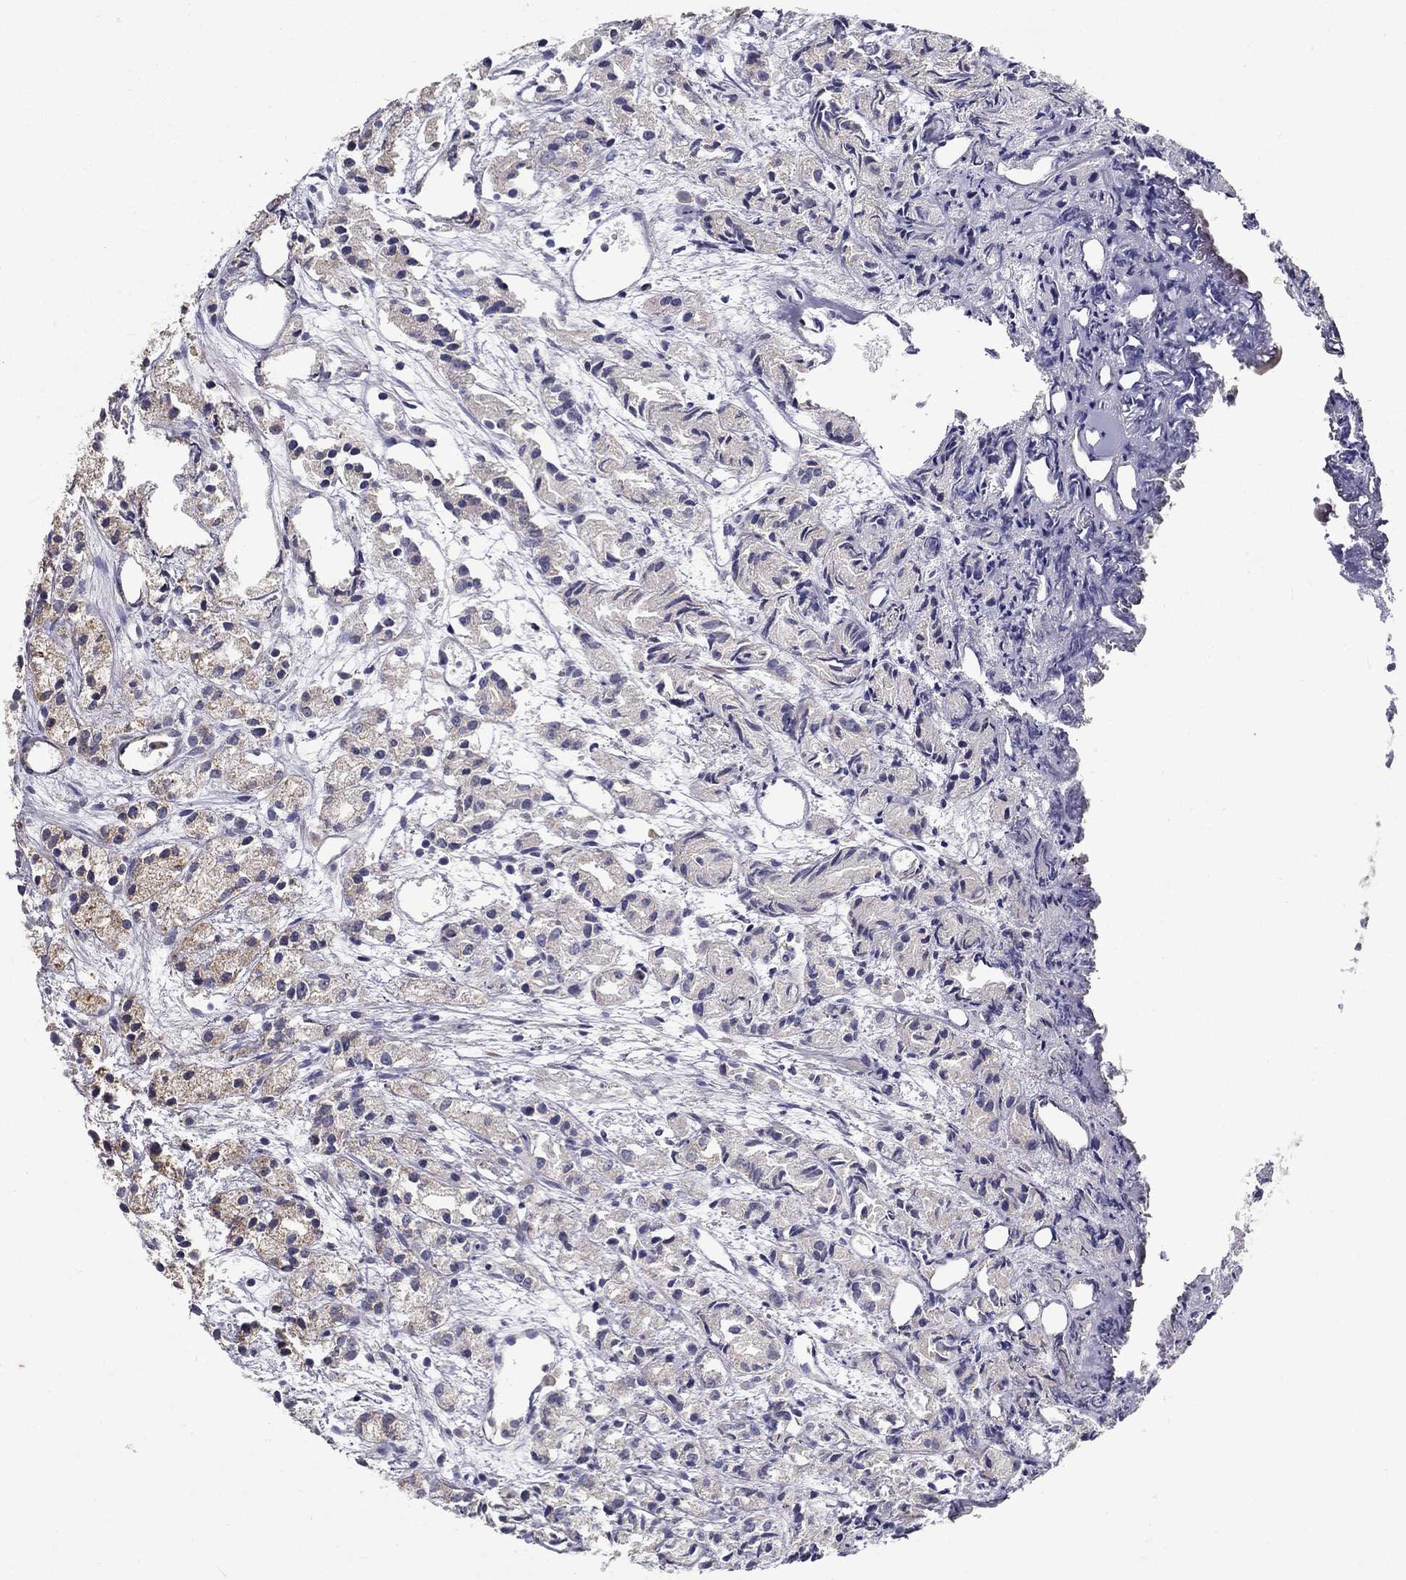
{"staining": {"intensity": "negative", "quantity": "none", "location": "none"}, "tissue": "prostate cancer", "cell_type": "Tumor cells", "image_type": "cancer", "snomed": [{"axis": "morphology", "description": "Adenocarcinoma, Medium grade"}, {"axis": "topography", "description": "Prostate"}], "caption": "Medium-grade adenocarcinoma (prostate) was stained to show a protein in brown. There is no significant expression in tumor cells.", "gene": "ALDH4A1", "patient": {"sex": "male", "age": 74}}